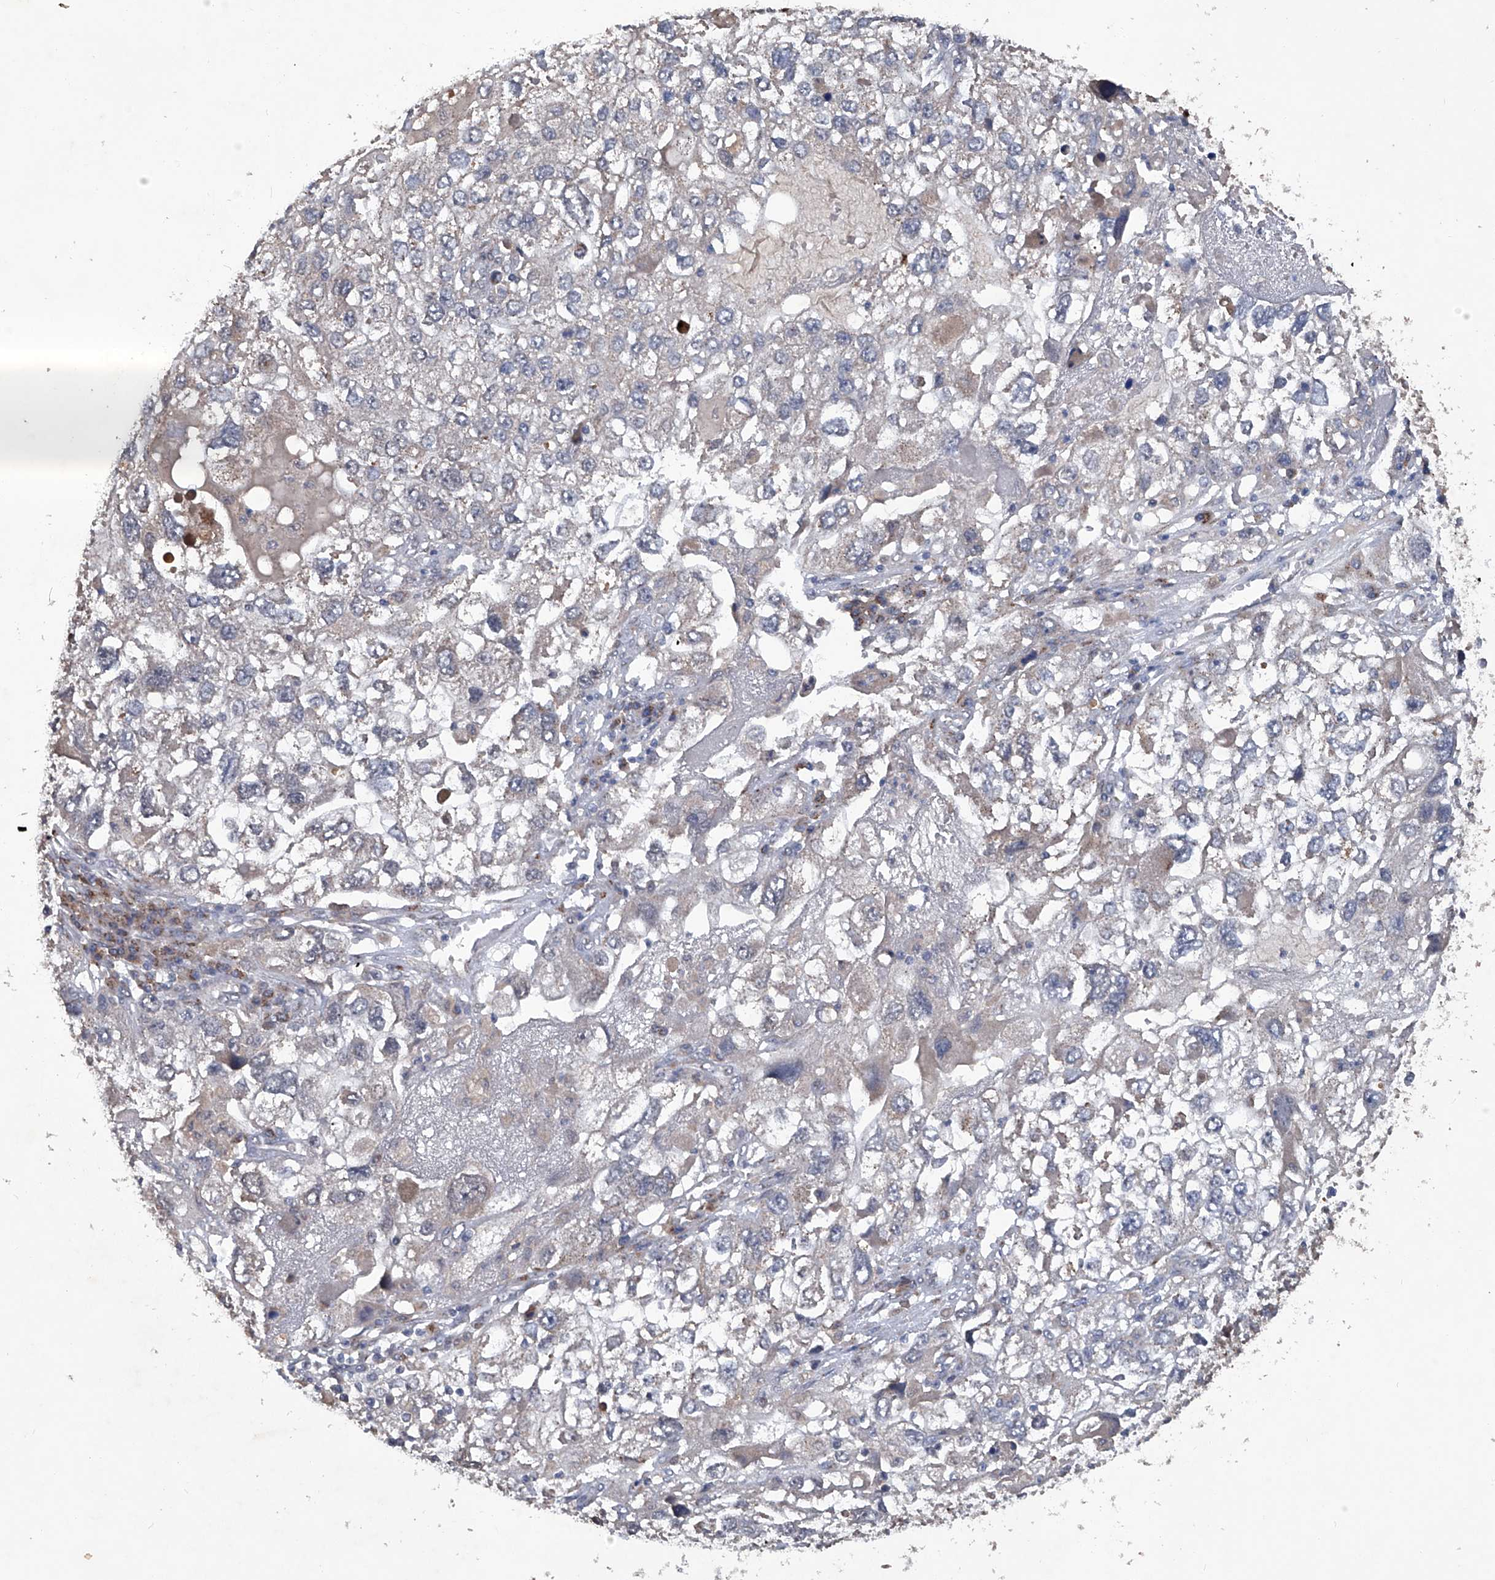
{"staining": {"intensity": "negative", "quantity": "none", "location": "none"}, "tissue": "endometrial cancer", "cell_type": "Tumor cells", "image_type": "cancer", "snomed": [{"axis": "morphology", "description": "Adenocarcinoma, NOS"}, {"axis": "topography", "description": "Endometrium"}], "caption": "Immunohistochemistry (IHC) of human endometrial cancer shows no positivity in tumor cells.", "gene": "PCSK5", "patient": {"sex": "female", "age": 49}}